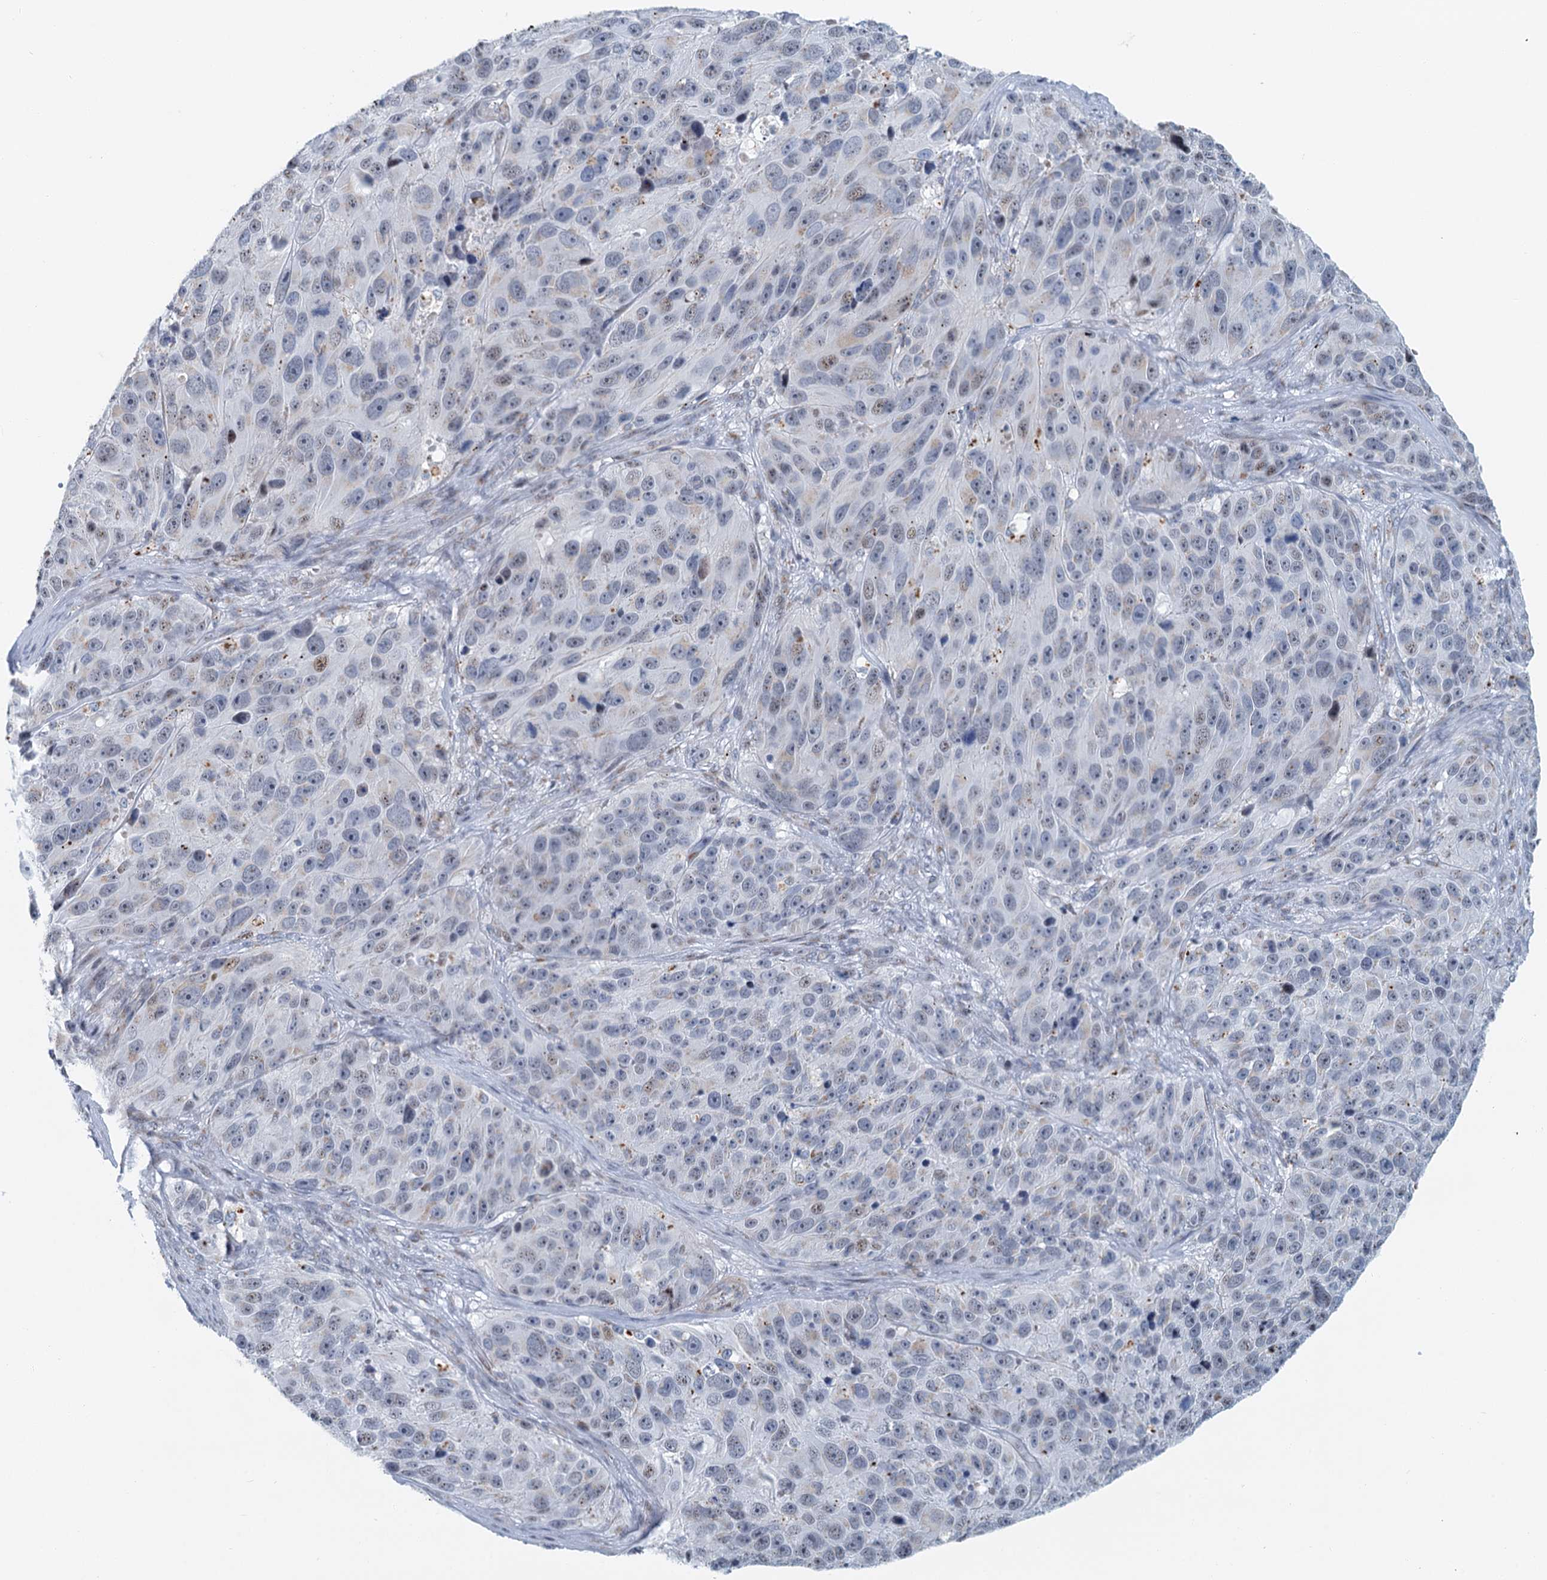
{"staining": {"intensity": "negative", "quantity": "none", "location": "none"}, "tissue": "melanoma", "cell_type": "Tumor cells", "image_type": "cancer", "snomed": [{"axis": "morphology", "description": "Malignant melanoma, NOS"}, {"axis": "topography", "description": "Skin"}], "caption": "IHC histopathology image of neoplastic tissue: human melanoma stained with DAB (3,3'-diaminobenzidine) reveals no significant protein positivity in tumor cells.", "gene": "ZNF527", "patient": {"sex": "male", "age": 84}}